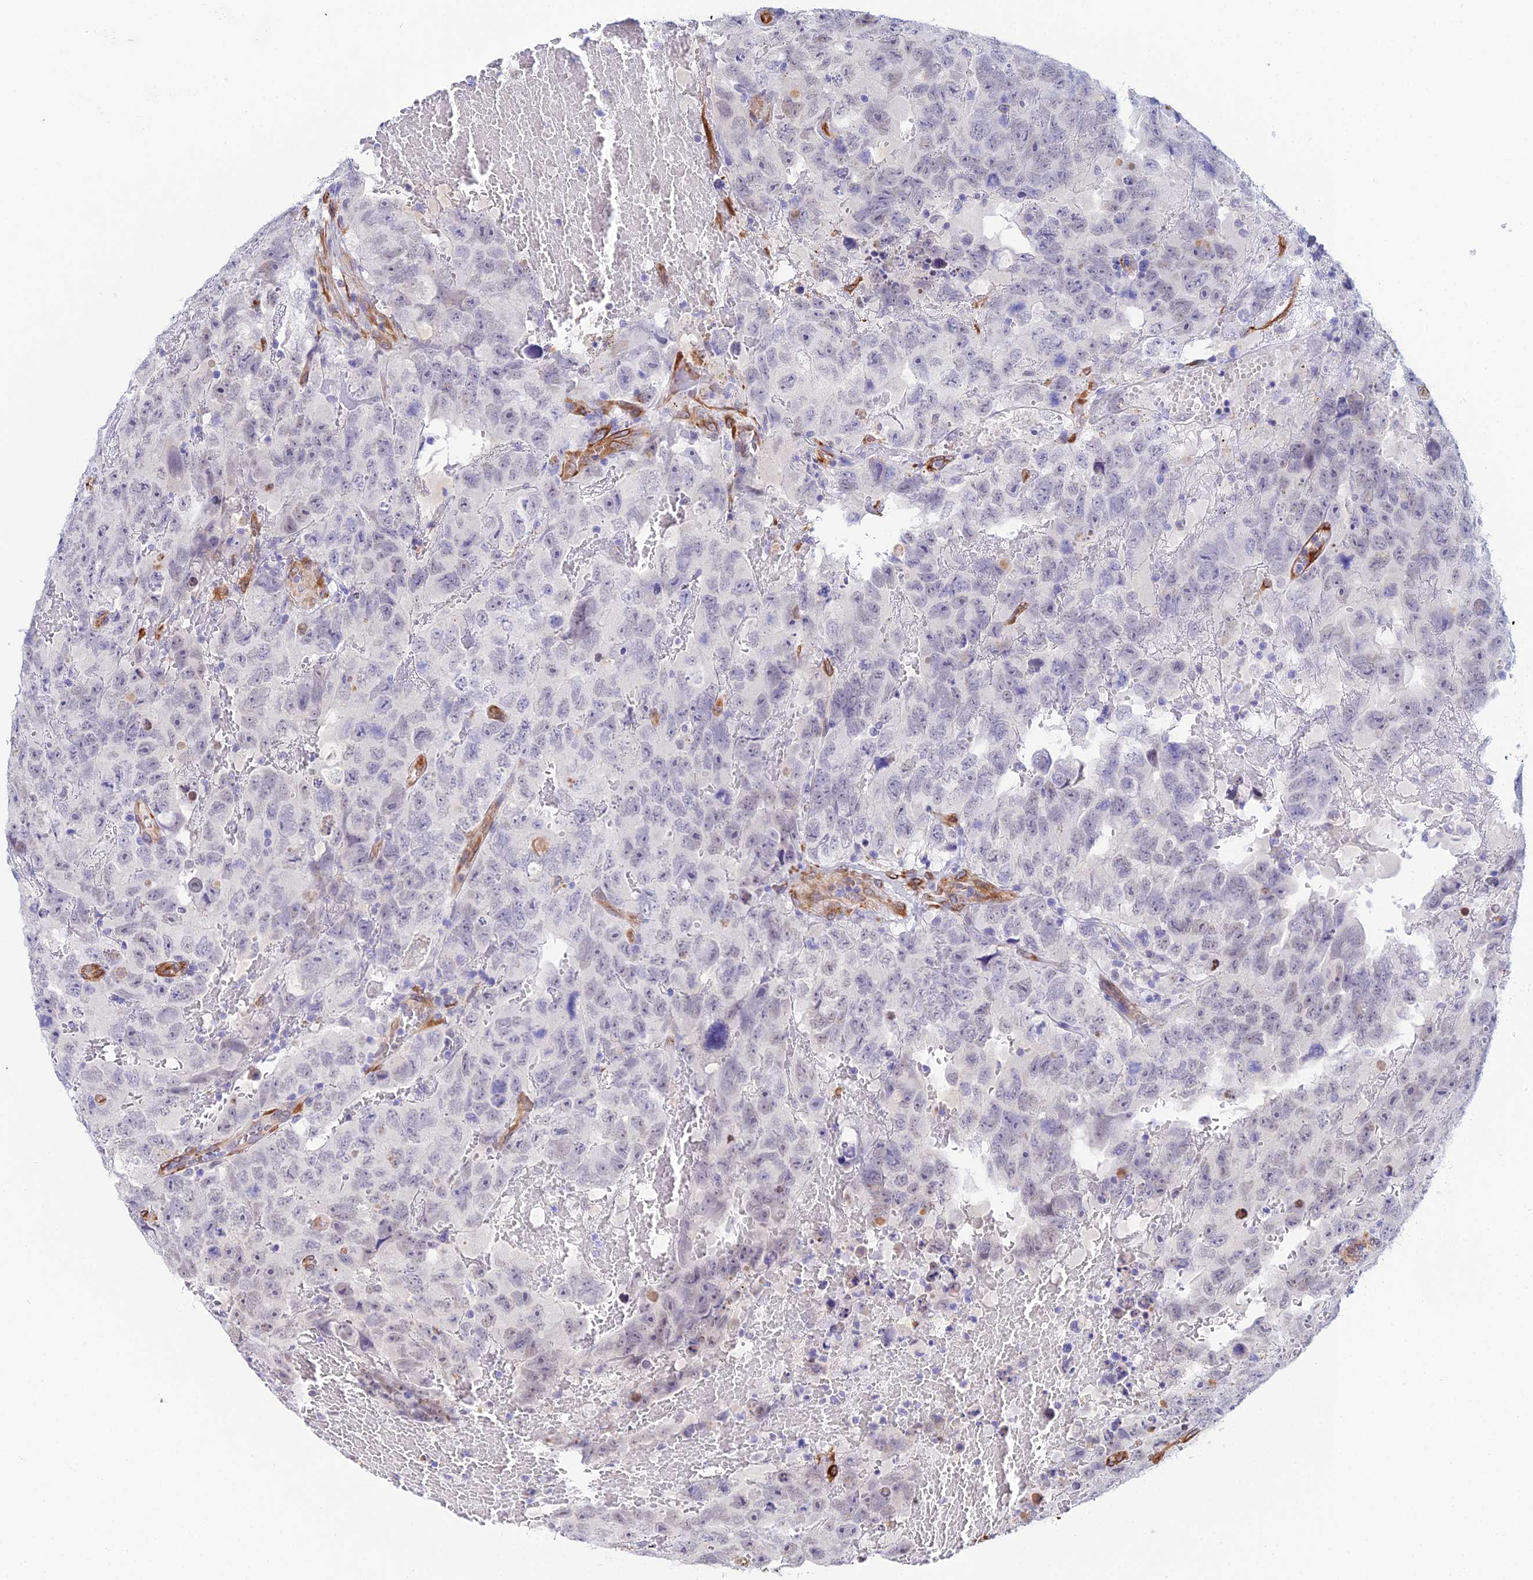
{"staining": {"intensity": "weak", "quantity": "<25%", "location": "nuclear"}, "tissue": "testis cancer", "cell_type": "Tumor cells", "image_type": "cancer", "snomed": [{"axis": "morphology", "description": "Carcinoma, Embryonal, NOS"}, {"axis": "topography", "description": "Testis"}], "caption": "Testis cancer (embryonal carcinoma) stained for a protein using IHC demonstrates no staining tumor cells.", "gene": "MXRA7", "patient": {"sex": "male", "age": 45}}